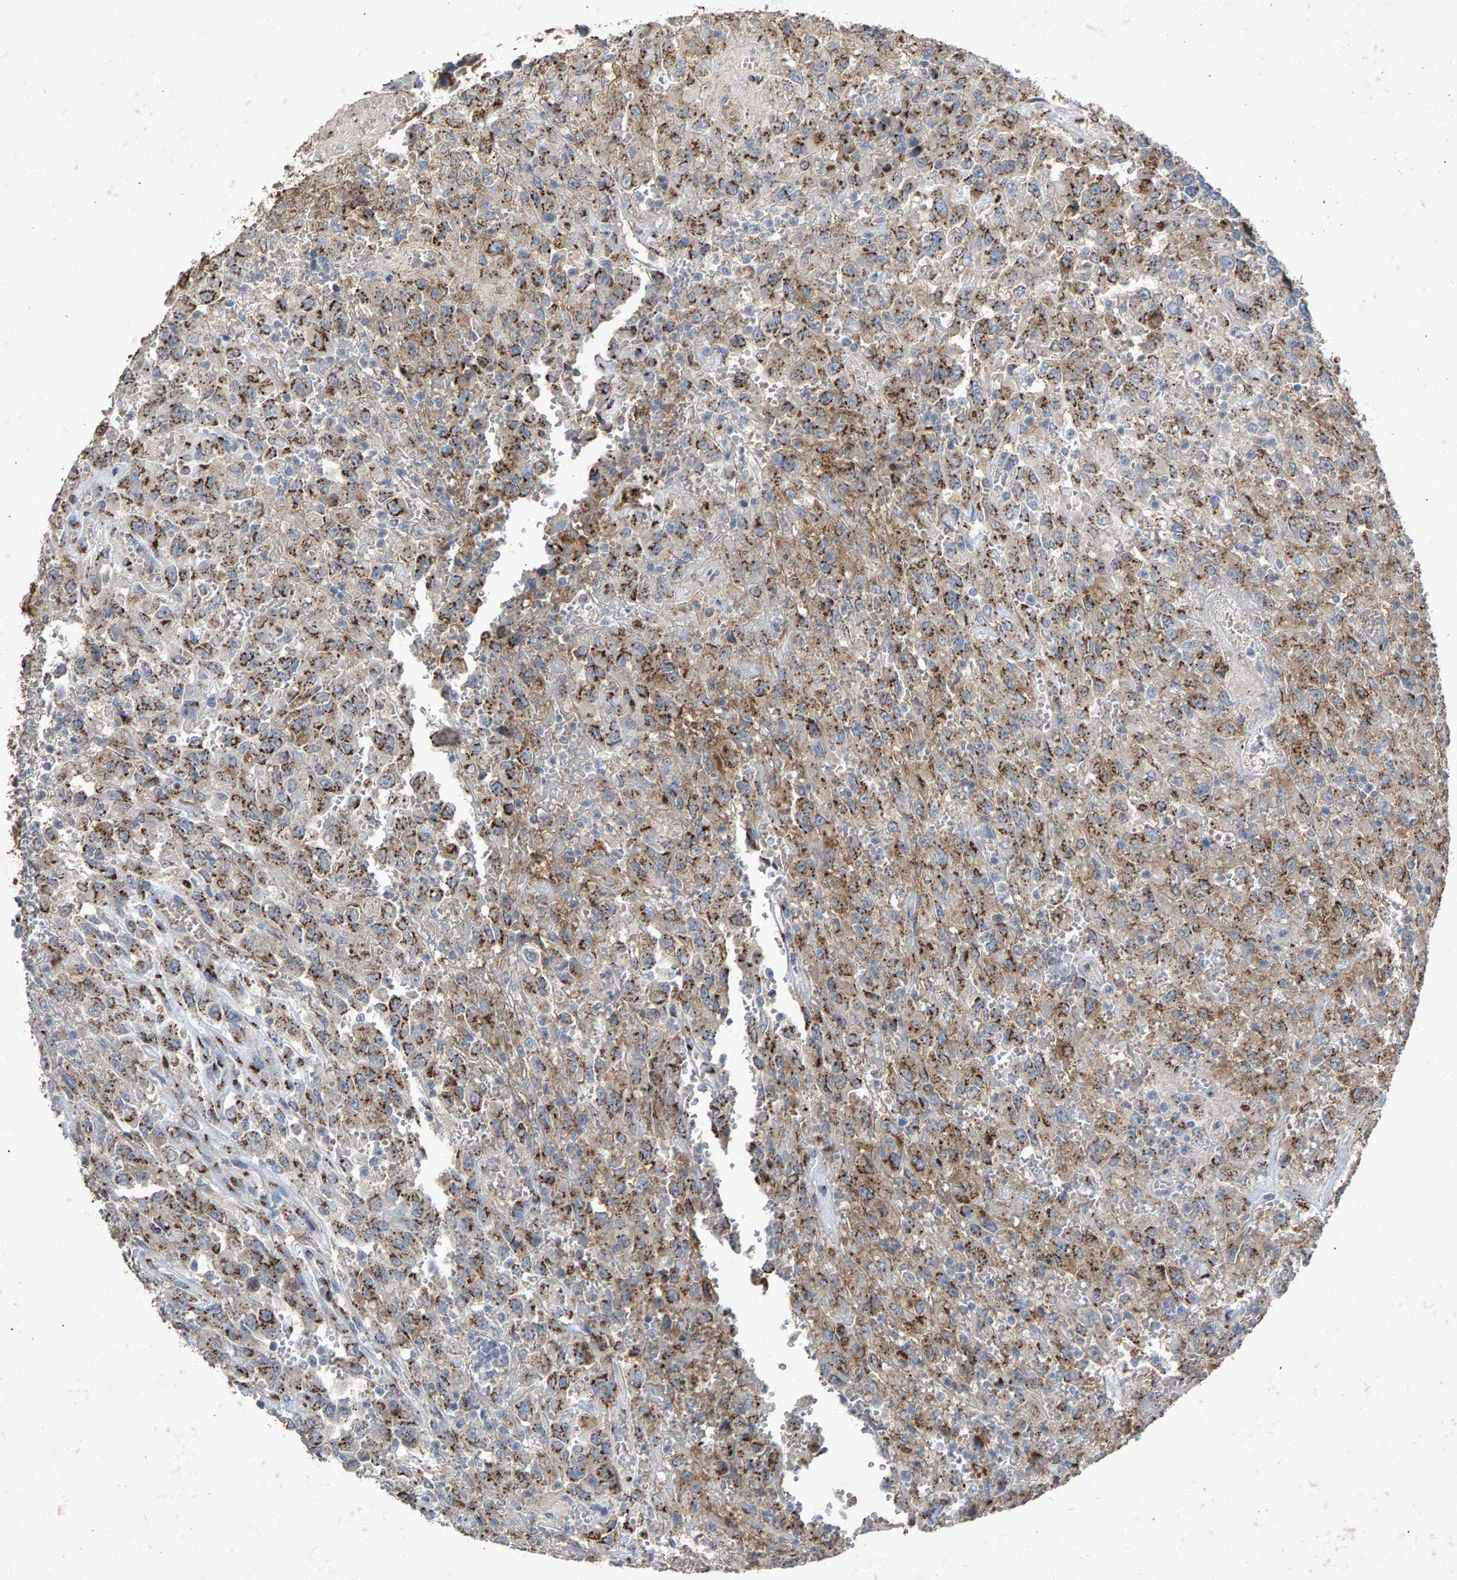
{"staining": {"intensity": "moderate", "quantity": ">75%", "location": "cytoplasmic/membranous"}, "tissue": "urothelial cancer", "cell_type": "Tumor cells", "image_type": "cancer", "snomed": [{"axis": "morphology", "description": "Urothelial carcinoma, High grade"}, {"axis": "topography", "description": "Urinary bladder"}], "caption": "High-magnification brightfield microscopy of high-grade urothelial carcinoma stained with DAB (3,3'-diaminobenzidine) (brown) and counterstained with hematoxylin (blue). tumor cells exhibit moderate cytoplasmic/membranous staining is appreciated in about>75% of cells.", "gene": "MAN2A1", "patient": {"sex": "male", "age": 46}}